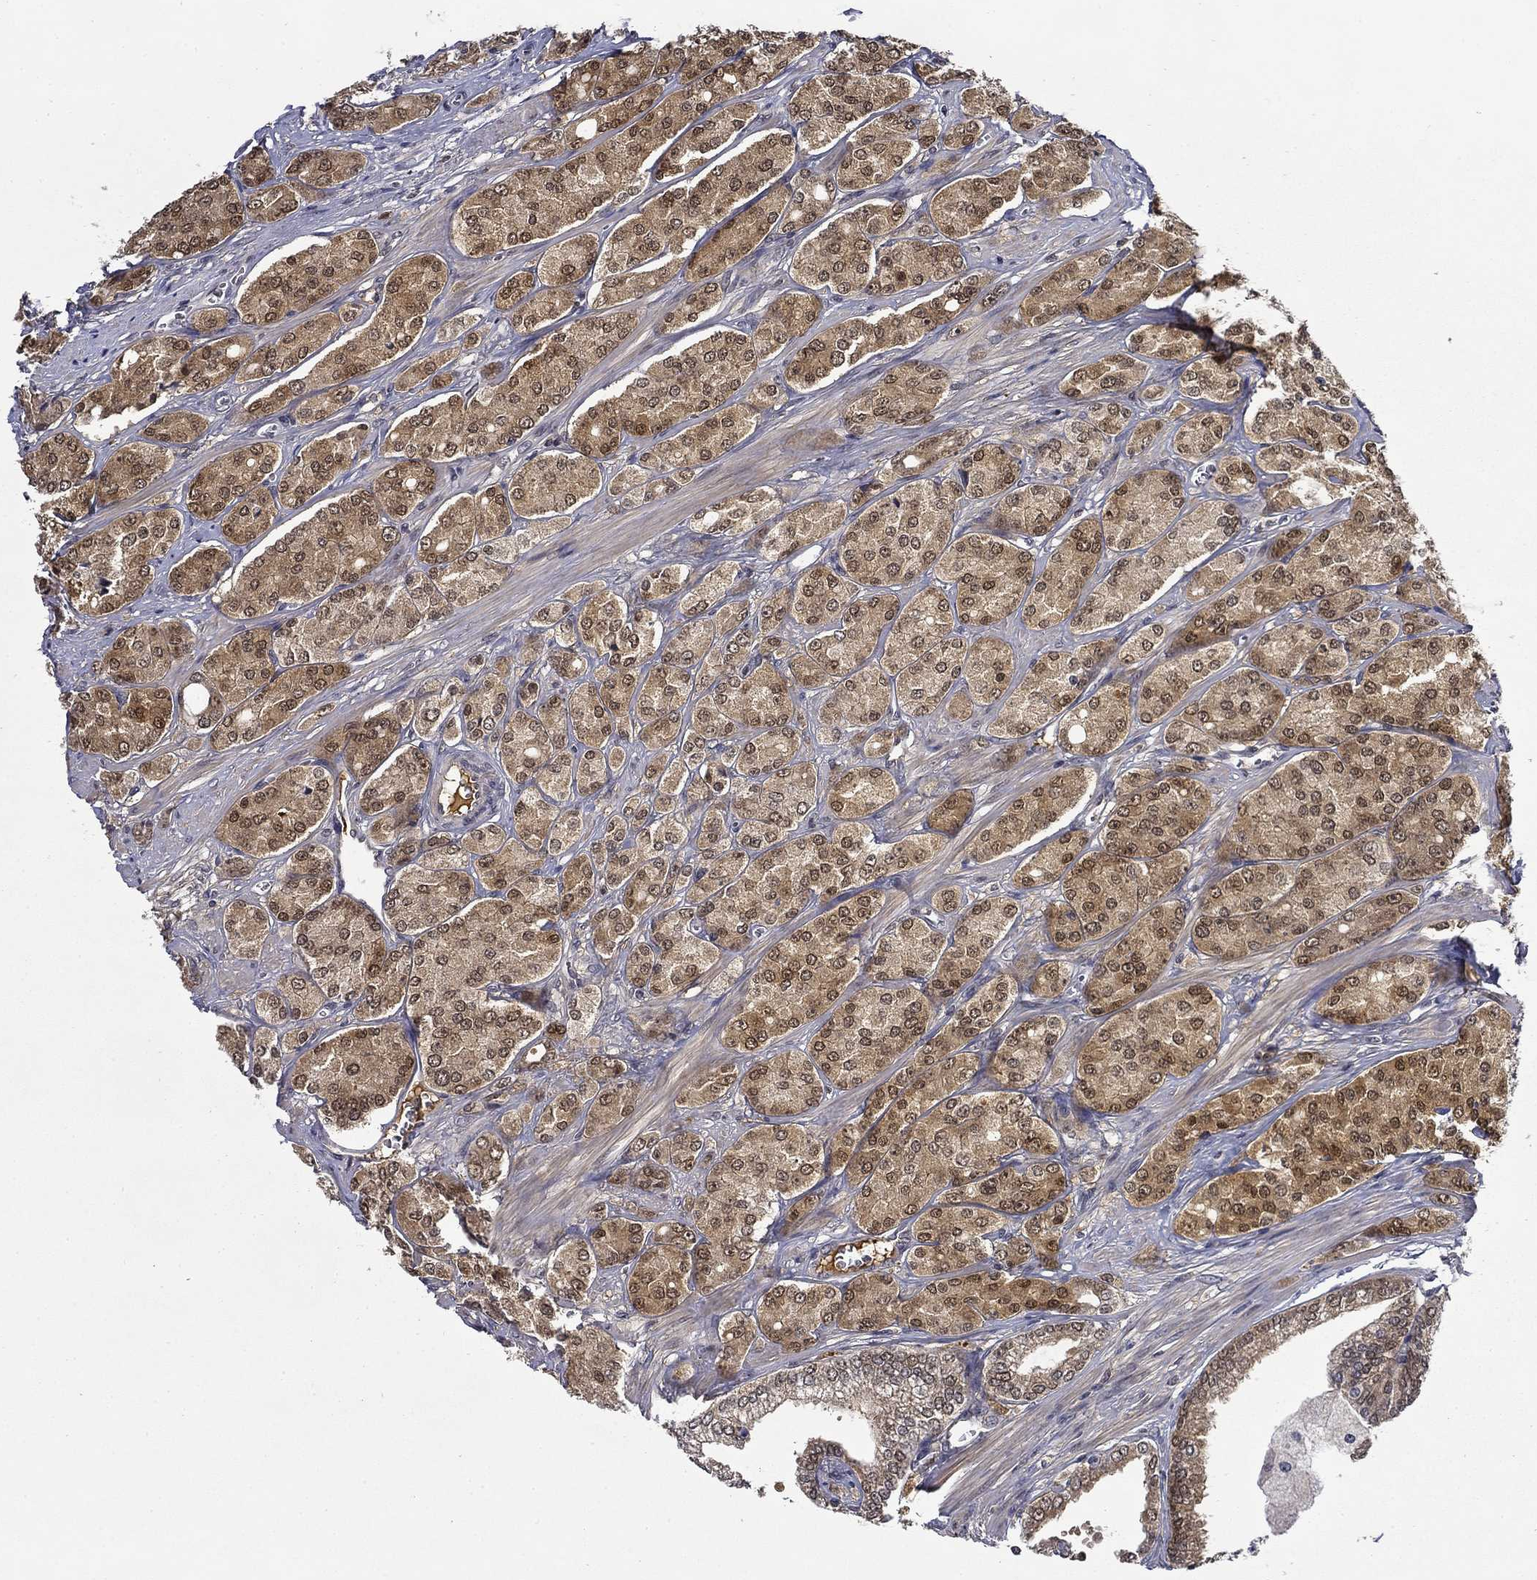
{"staining": {"intensity": "moderate", "quantity": "25%-75%", "location": "cytoplasmic/membranous,nuclear"}, "tissue": "prostate cancer", "cell_type": "Tumor cells", "image_type": "cancer", "snomed": [{"axis": "morphology", "description": "Adenocarcinoma, NOS"}, {"axis": "topography", "description": "Prostate"}], "caption": "Immunohistochemistry (IHC) of human prostate cancer (adenocarcinoma) displays medium levels of moderate cytoplasmic/membranous and nuclear positivity in about 25%-75% of tumor cells.", "gene": "DDTL", "patient": {"sex": "male", "age": 67}}